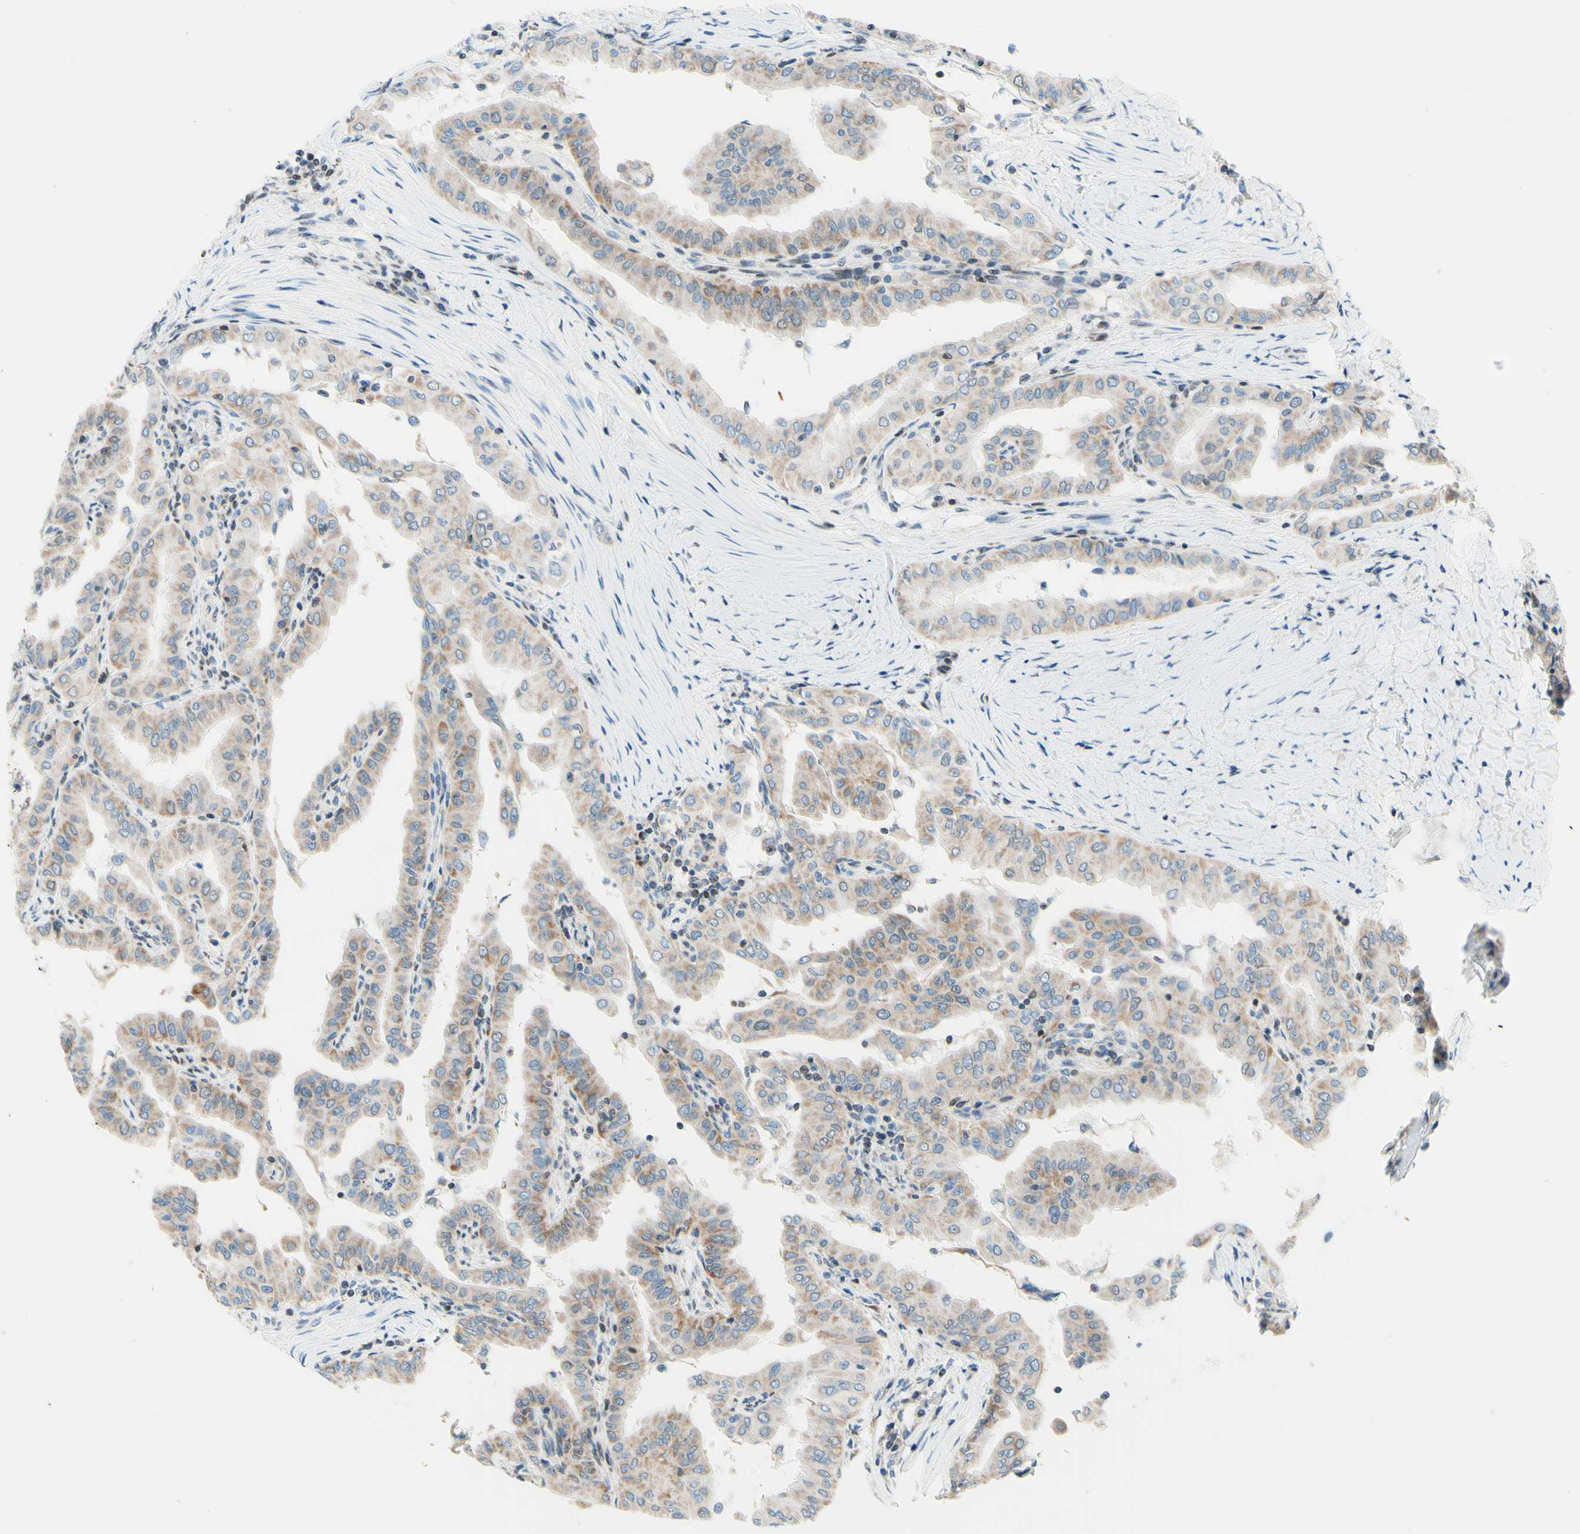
{"staining": {"intensity": "weak", "quantity": ">75%", "location": "cytoplasmic/membranous"}, "tissue": "thyroid cancer", "cell_type": "Tumor cells", "image_type": "cancer", "snomed": [{"axis": "morphology", "description": "Papillary adenocarcinoma, NOS"}, {"axis": "topography", "description": "Thyroid gland"}], "caption": "High-power microscopy captured an immunohistochemistry (IHC) image of papillary adenocarcinoma (thyroid), revealing weak cytoplasmic/membranous expression in about >75% of tumor cells. The staining was performed using DAB, with brown indicating positive protein expression. Nuclei are stained blue with hematoxylin.", "gene": "CBX7", "patient": {"sex": "male", "age": 33}}